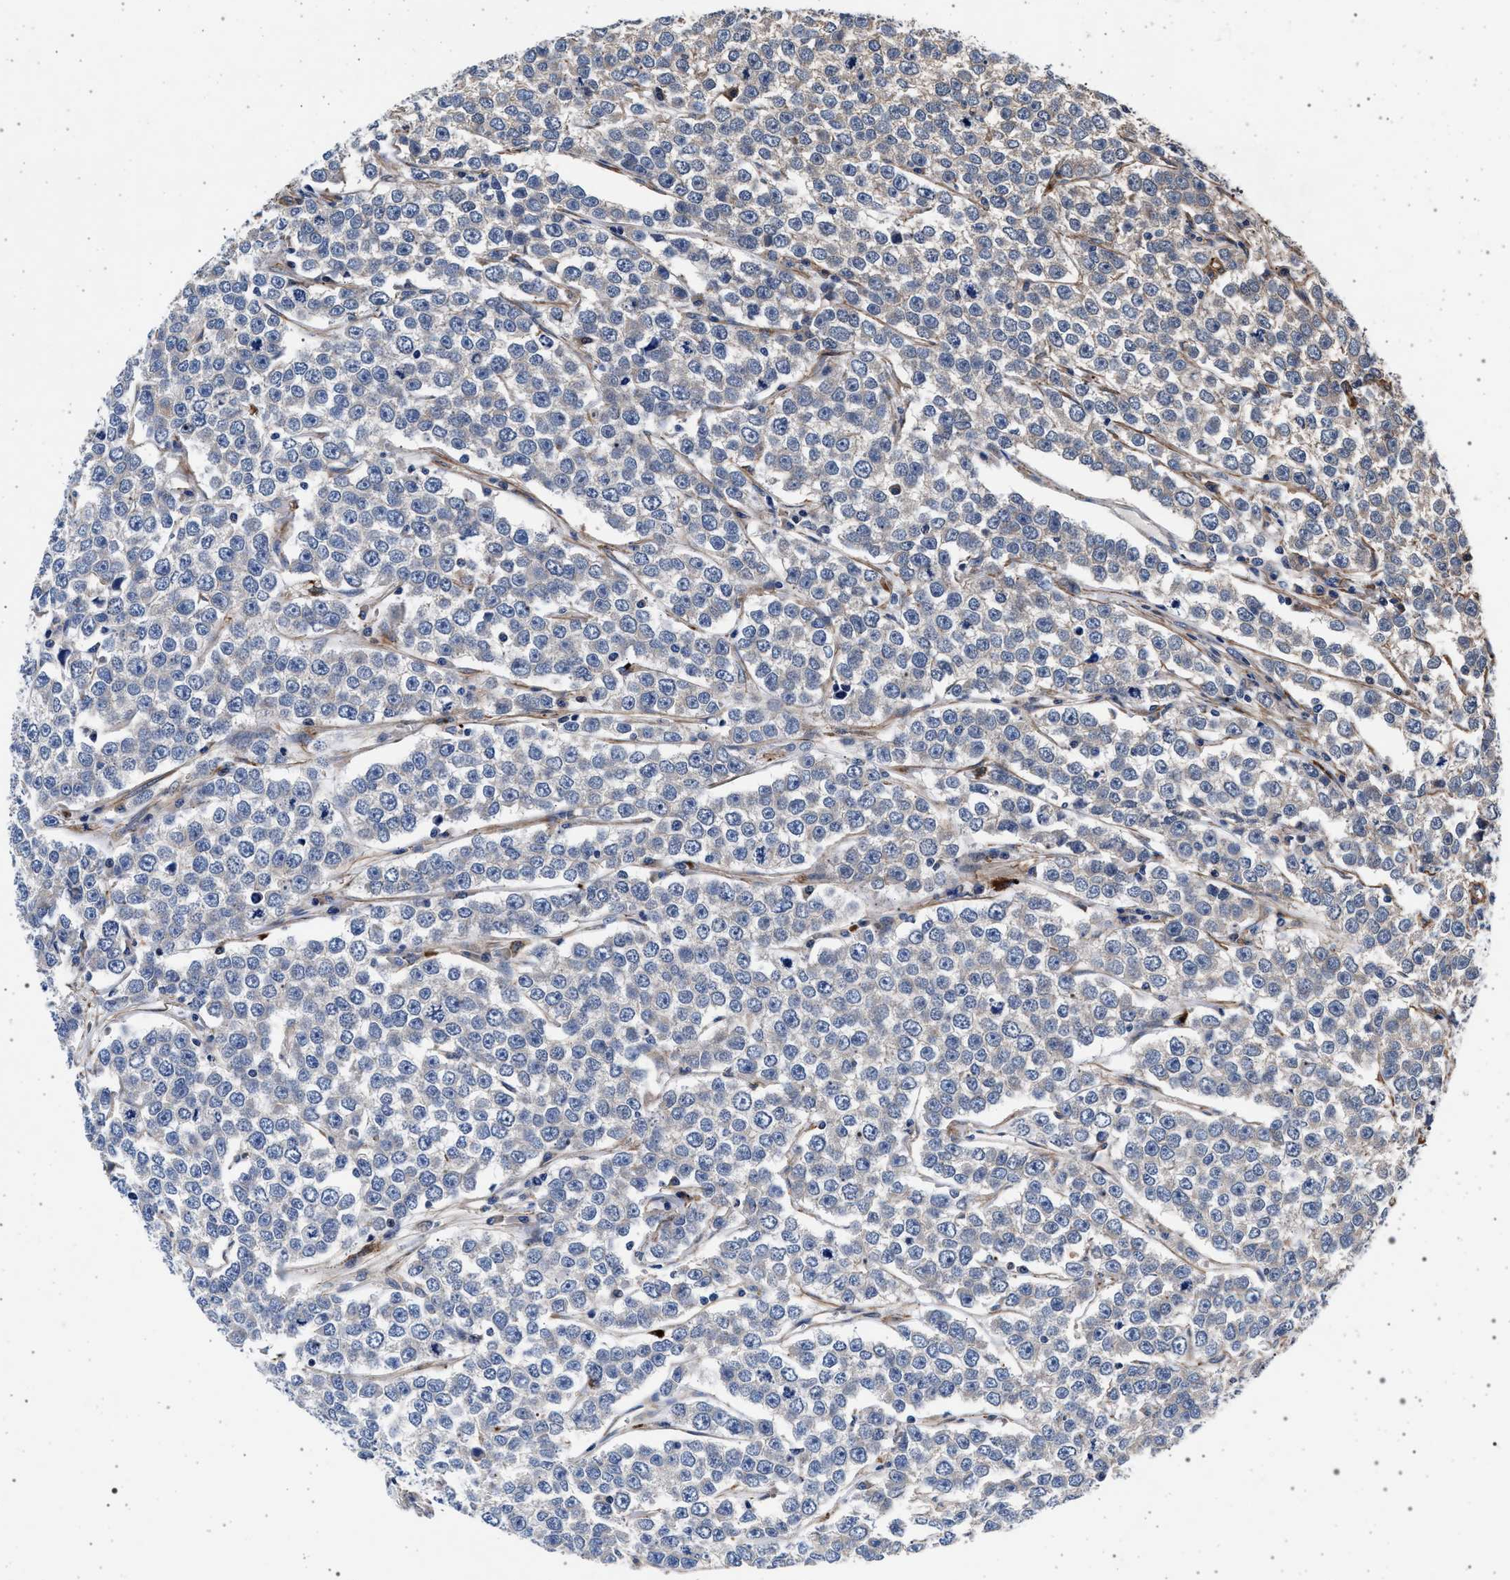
{"staining": {"intensity": "negative", "quantity": "none", "location": "none"}, "tissue": "testis cancer", "cell_type": "Tumor cells", "image_type": "cancer", "snomed": [{"axis": "morphology", "description": "Seminoma, NOS"}, {"axis": "morphology", "description": "Carcinoma, Embryonal, NOS"}, {"axis": "topography", "description": "Testis"}], "caption": "Immunohistochemistry micrograph of neoplastic tissue: human testis cancer (seminoma) stained with DAB exhibits no significant protein expression in tumor cells. The staining is performed using DAB brown chromogen with nuclei counter-stained in using hematoxylin.", "gene": "KCNK6", "patient": {"sex": "male", "age": 52}}